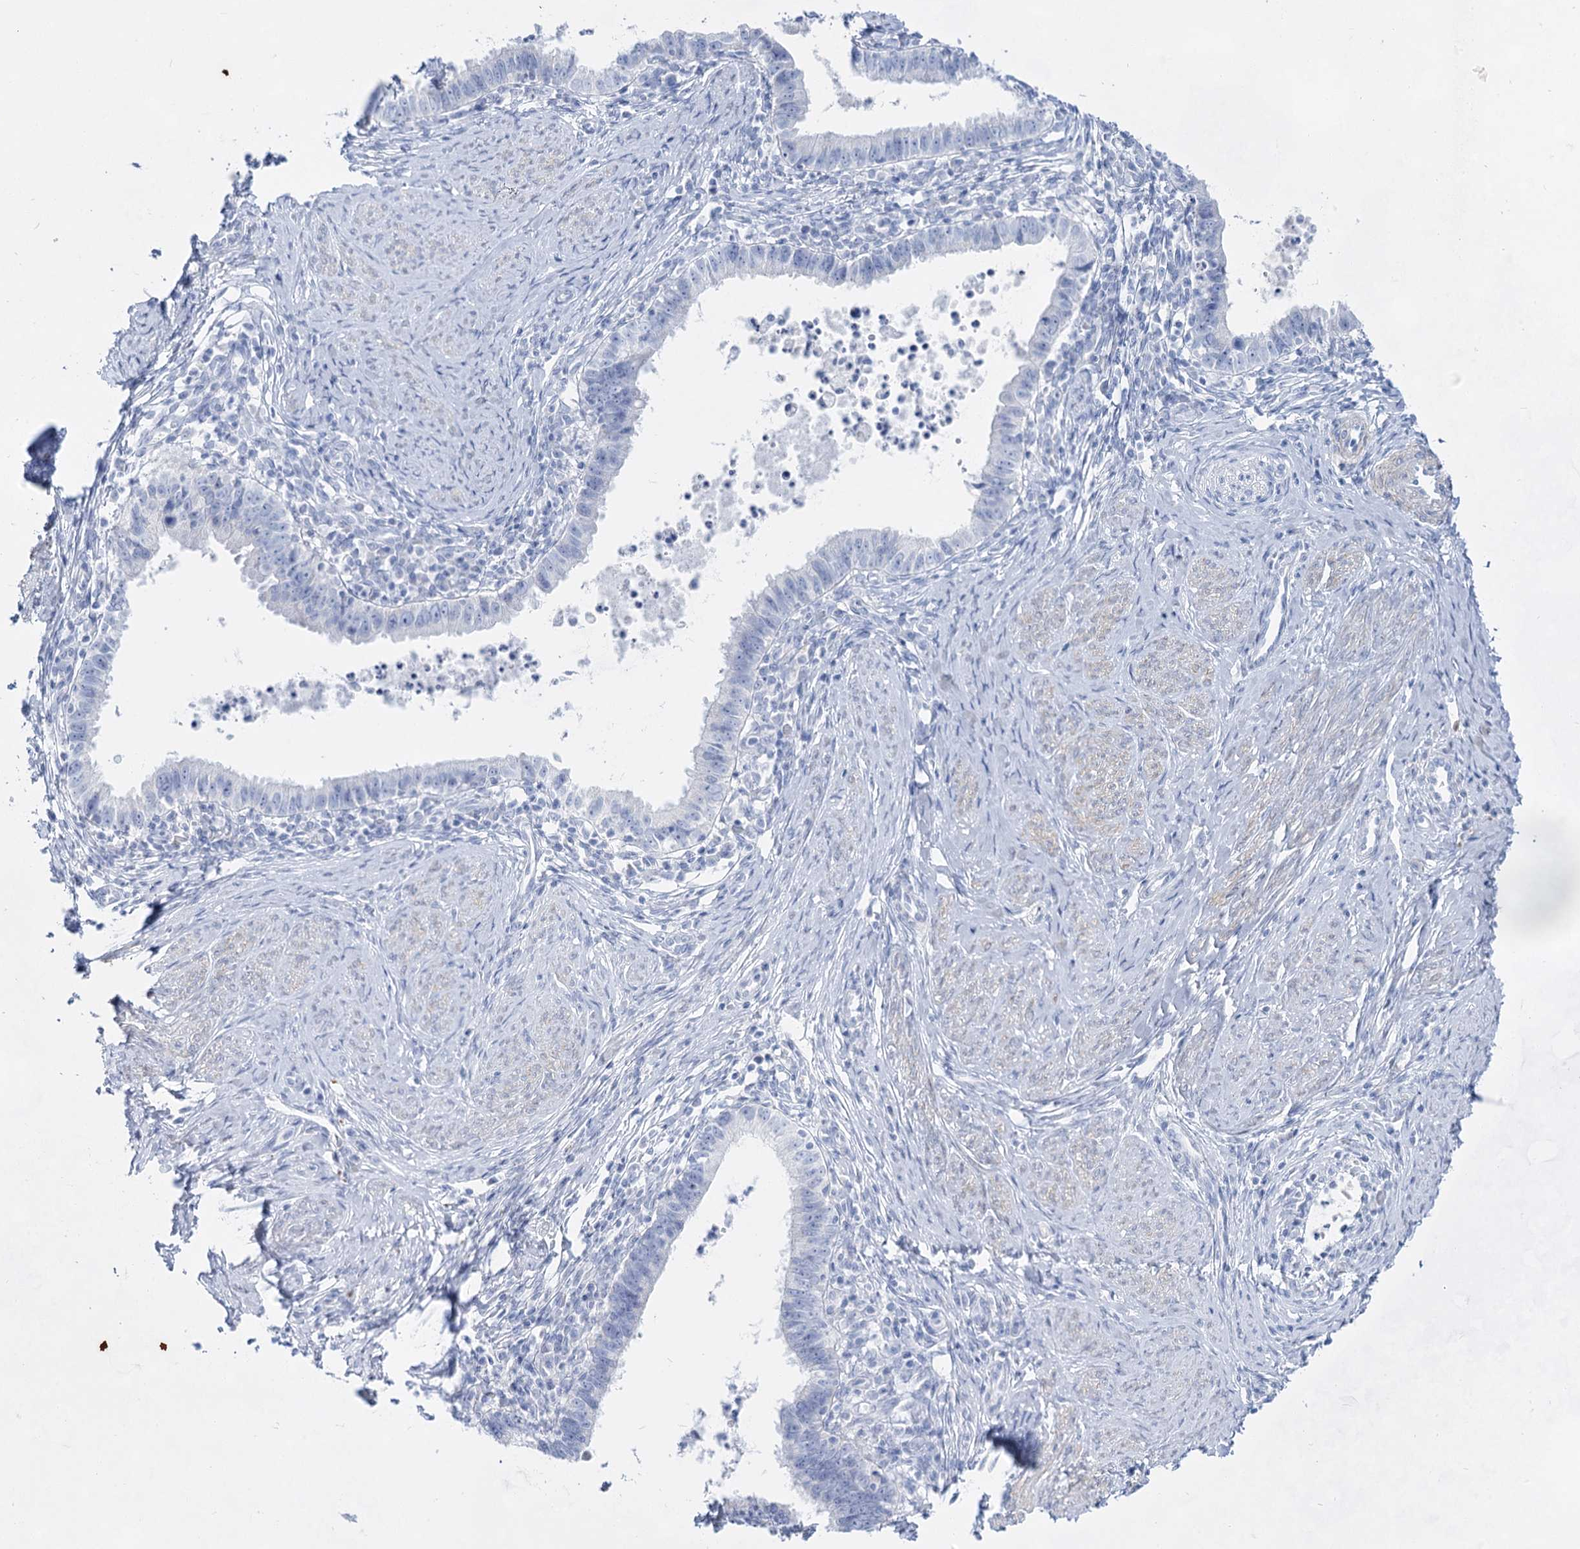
{"staining": {"intensity": "negative", "quantity": "none", "location": "none"}, "tissue": "cervical cancer", "cell_type": "Tumor cells", "image_type": "cancer", "snomed": [{"axis": "morphology", "description": "Adenocarcinoma, NOS"}, {"axis": "topography", "description": "Cervix"}], "caption": "DAB (3,3'-diaminobenzidine) immunohistochemical staining of cervical adenocarcinoma shows no significant expression in tumor cells.", "gene": "ACRV1", "patient": {"sex": "female", "age": 36}}